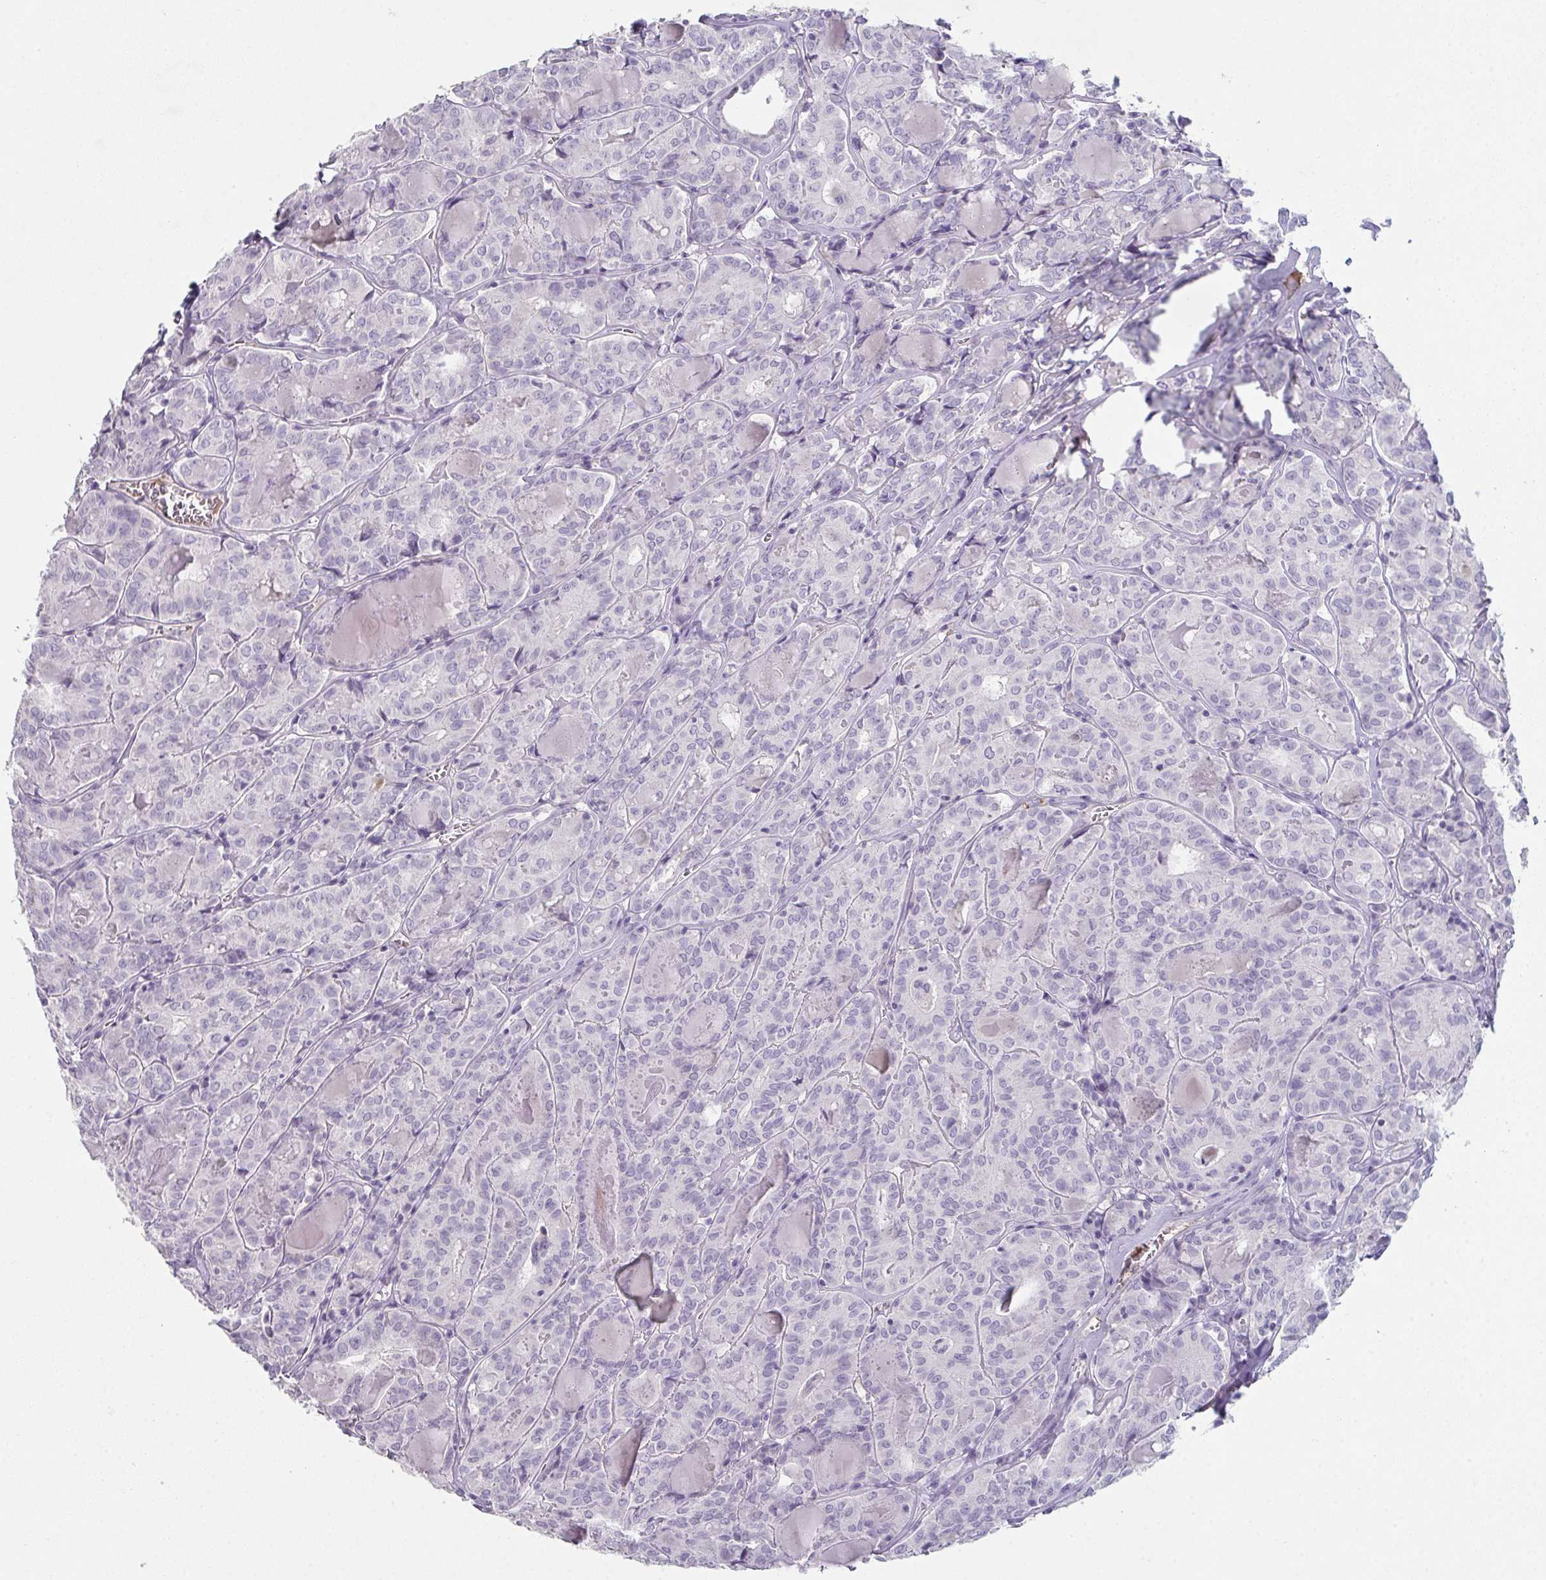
{"staining": {"intensity": "negative", "quantity": "none", "location": "none"}, "tissue": "thyroid cancer", "cell_type": "Tumor cells", "image_type": "cancer", "snomed": [{"axis": "morphology", "description": "Papillary adenocarcinoma, NOS"}, {"axis": "topography", "description": "Thyroid gland"}], "caption": "Protein analysis of thyroid cancer reveals no significant staining in tumor cells. Nuclei are stained in blue.", "gene": "ADAM21", "patient": {"sex": "female", "age": 72}}